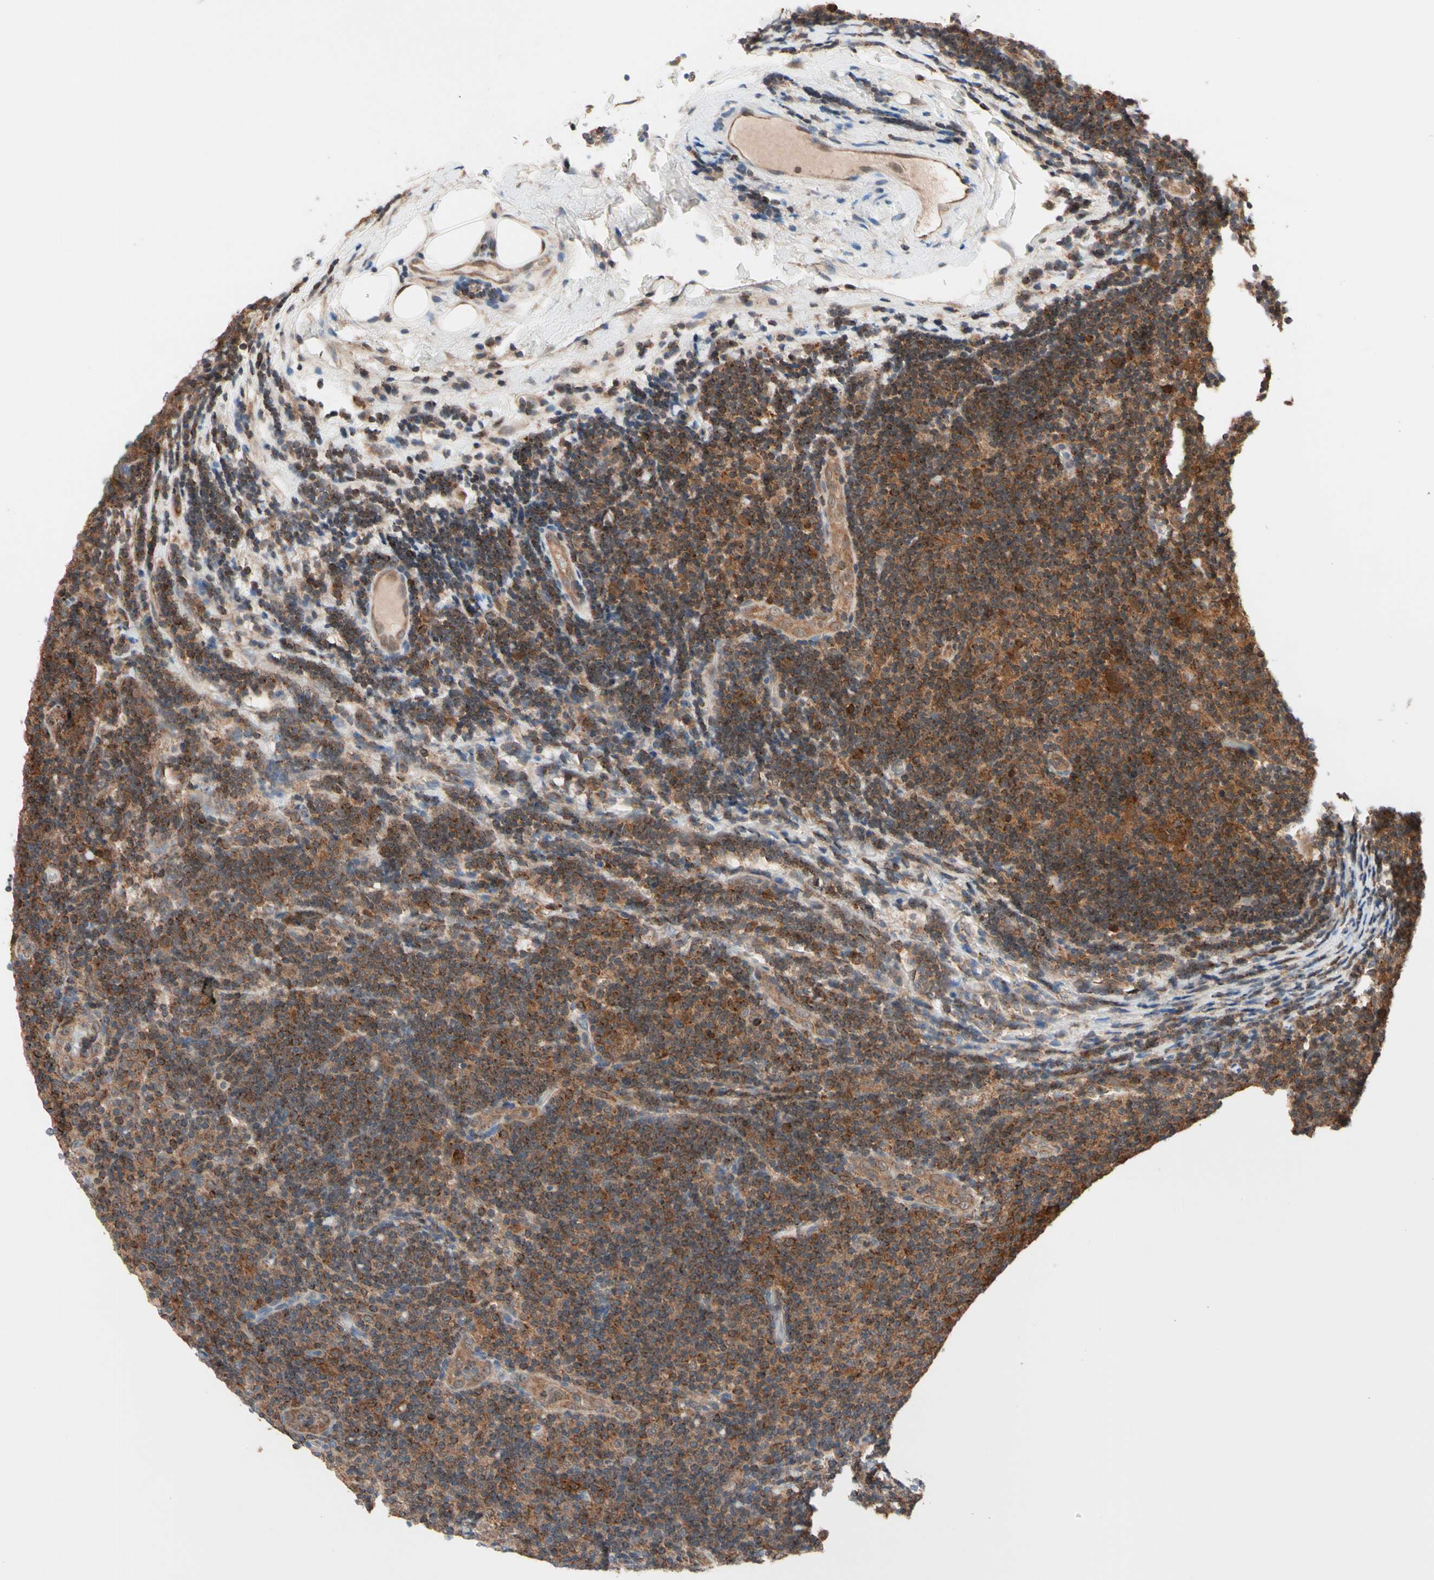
{"staining": {"intensity": "strong", "quantity": ">75%", "location": "cytoplasmic/membranous"}, "tissue": "lymphoma", "cell_type": "Tumor cells", "image_type": "cancer", "snomed": [{"axis": "morphology", "description": "Malignant lymphoma, non-Hodgkin's type, Low grade"}, {"axis": "topography", "description": "Lymph node"}], "caption": "A brown stain labels strong cytoplasmic/membranous staining of a protein in human lymphoma tumor cells.", "gene": "MTHFS", "patient": {"sex": "male", "age": 83}}